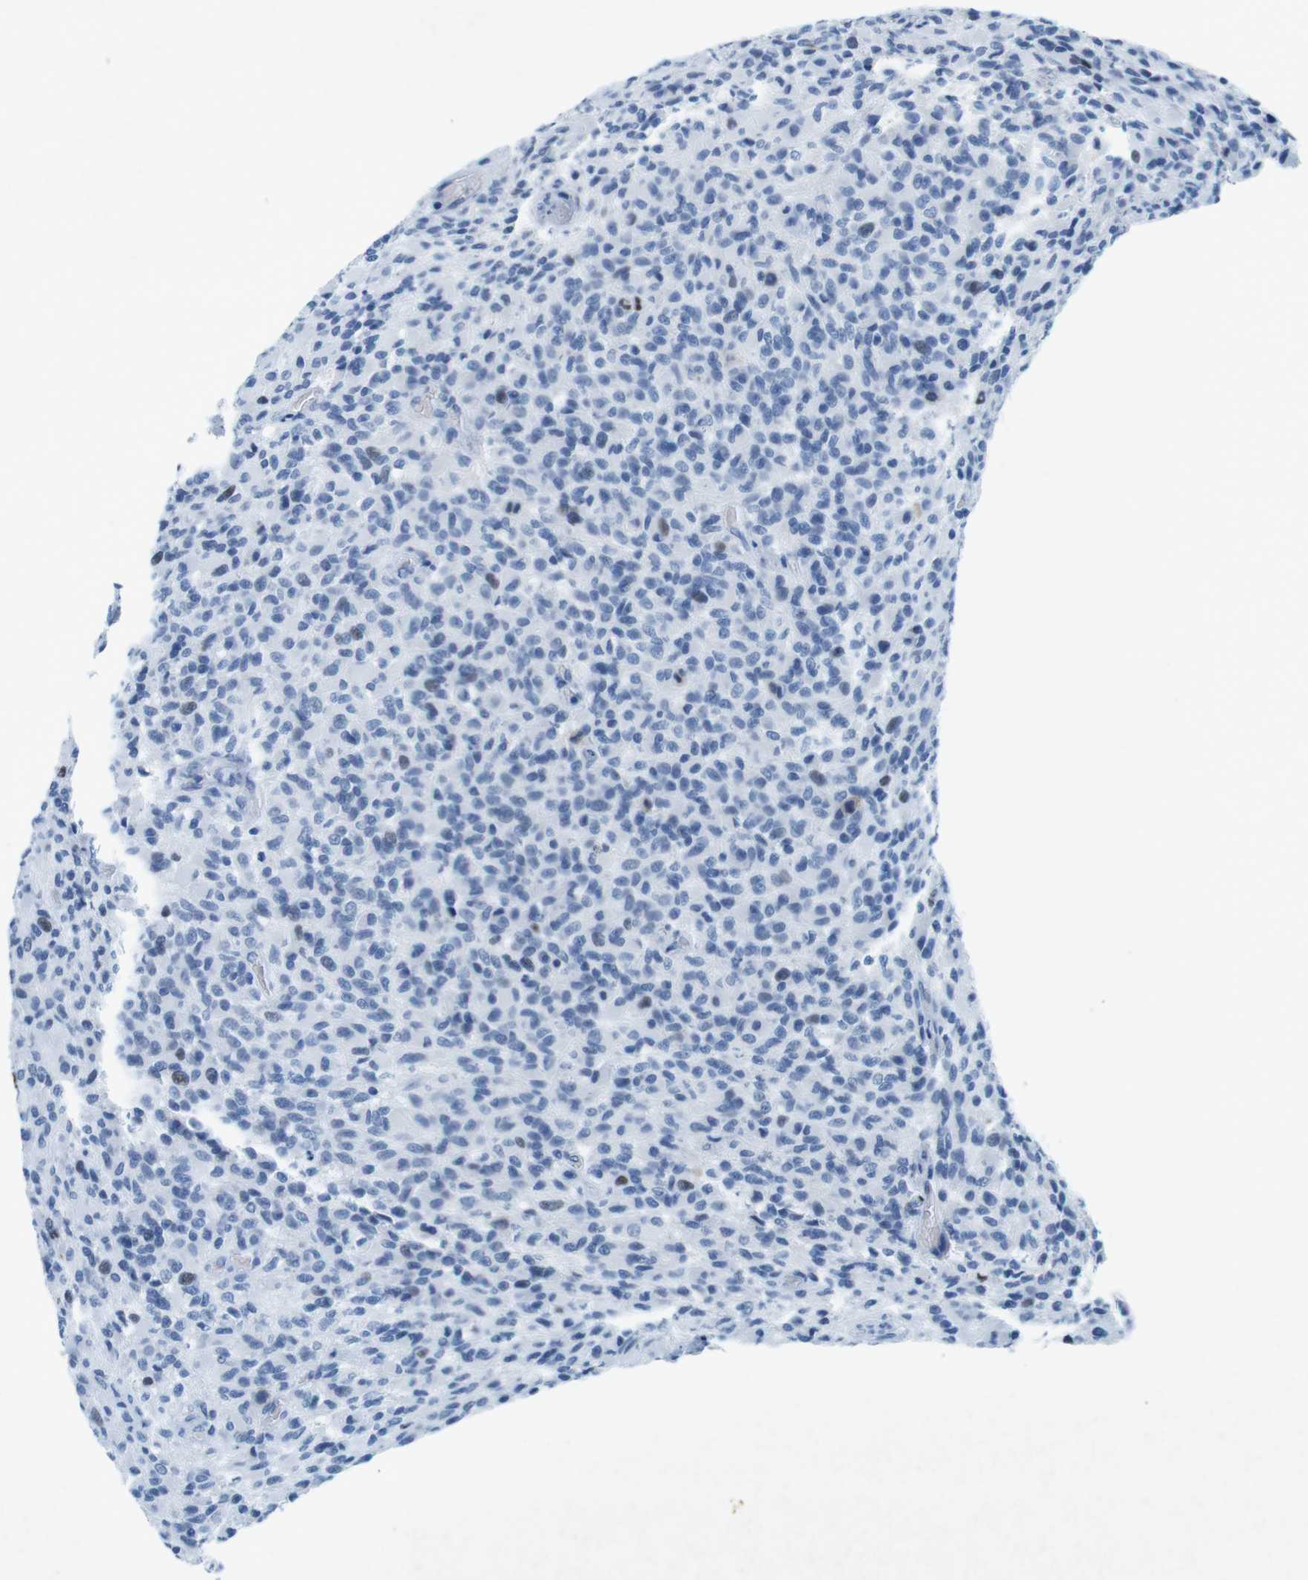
{"staining": {"intensity": "negative", "quantity": "none", "location": "none"}, "tissue": "glioma", "cell_type": "Tumor cells", "image_type": "cancer", "snomed": [{"axis": "morphology", "description": "Glioma, malignant, High grade"}, {"axis": "topography", "description": "Brain"}], "caption": "This is an immunohistochemistry (IHC) image of human glioma. There is no staining in tumor cells.", "gene": "CTAG1B", "patient": {"sex": "male", "age": 71}}